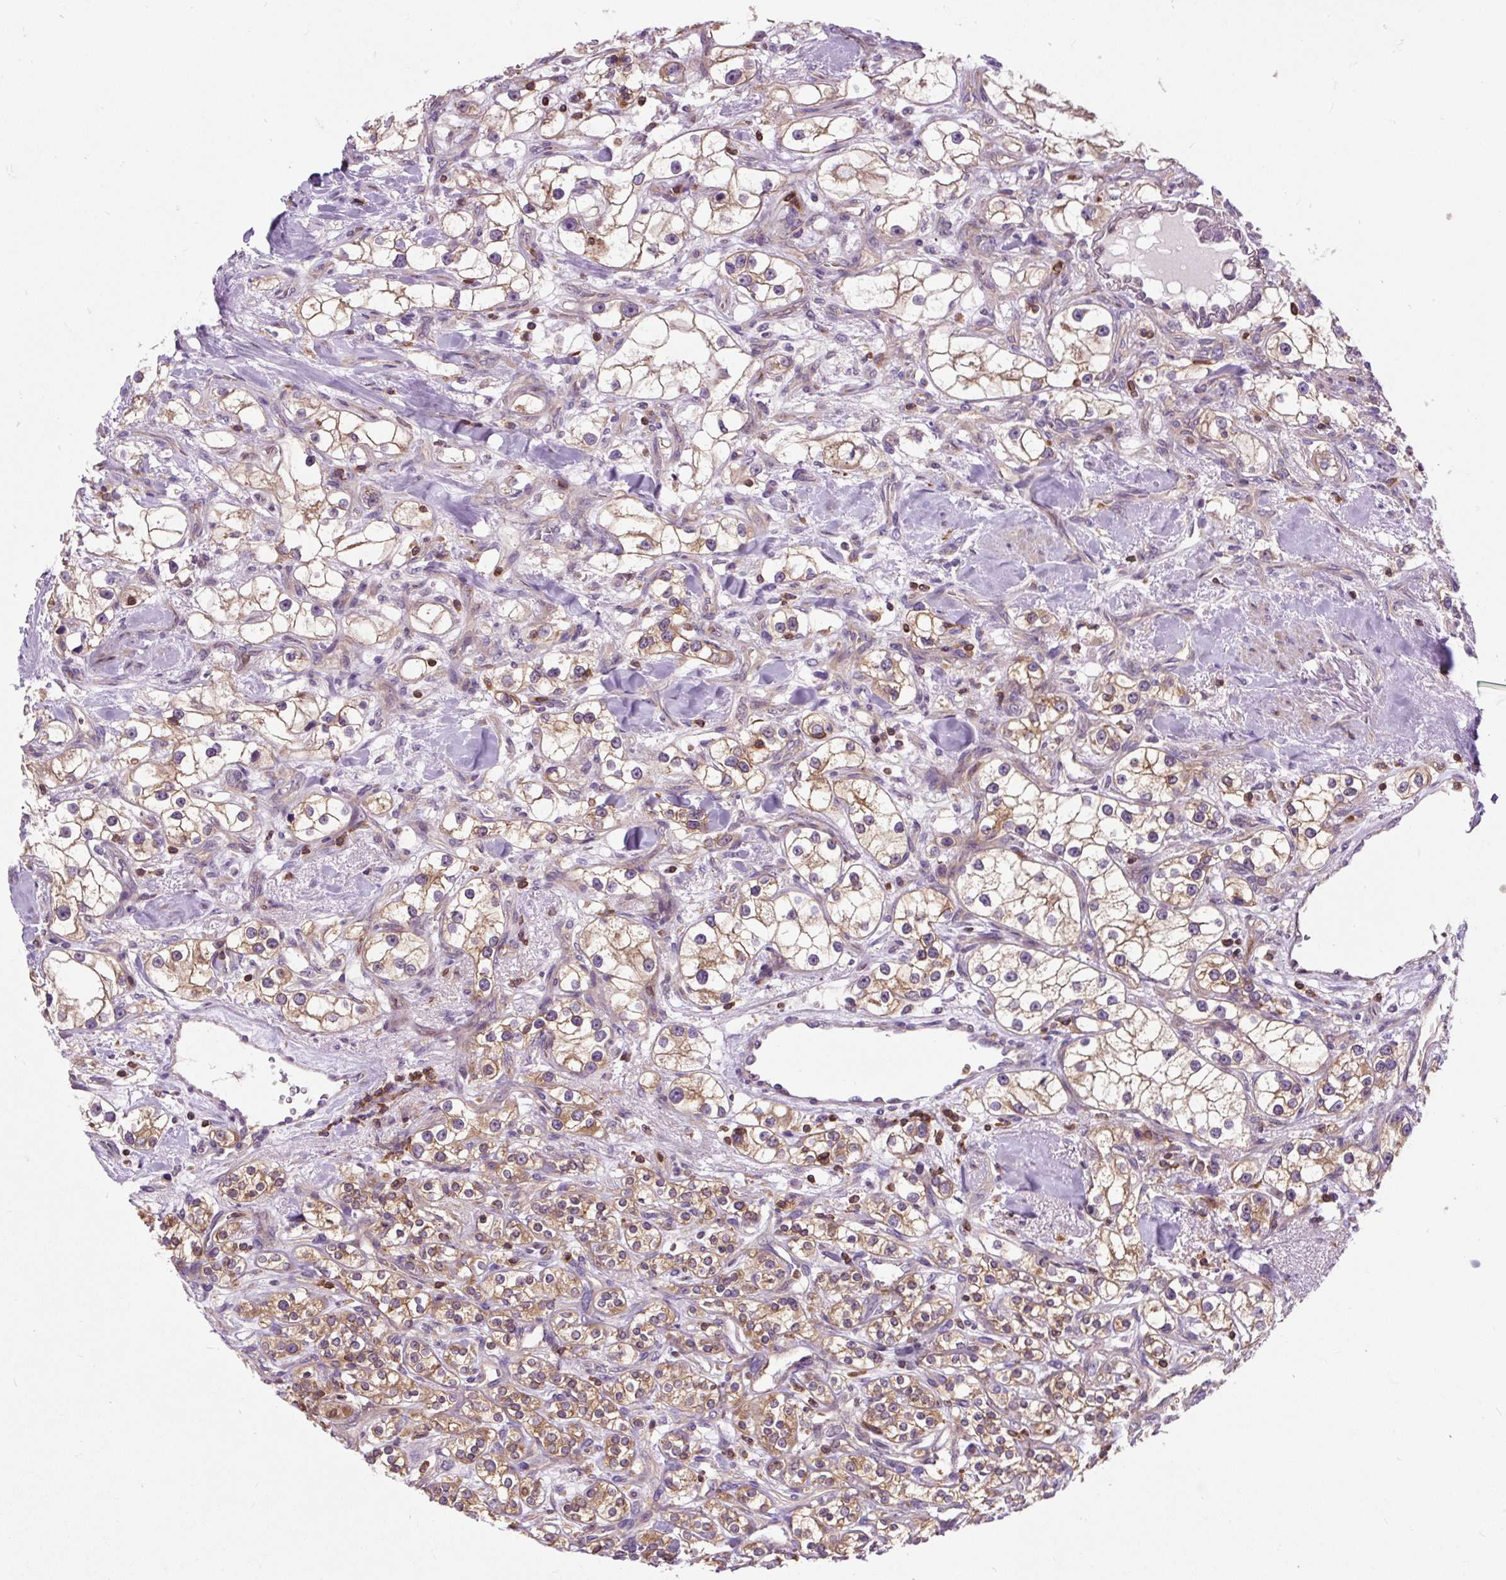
{"staining": {"intensity": "moderate", "quantity": ">75%", "location": "cytoplasmic/membranous"}, "tissue": "renal cancer", "cell_type": "Tumor cells", "image_type": "cancer", "snomed": [{"axis": "morphology", "description": "Adenocarcinoma, NOS"}, {"axis": "topography", "description": "Kidney"}], "caption": "Immunohistochemistry (IHC) histopathology image of human renal cancer (adenocarcinoma) stained for a protein (brown), which exhibits medium levels of moderate cytoplasmic/membranous positivity in about >75% of tumor cells.", "gene": "CISD3", "patient": {"sex": "male", "age": 77}}